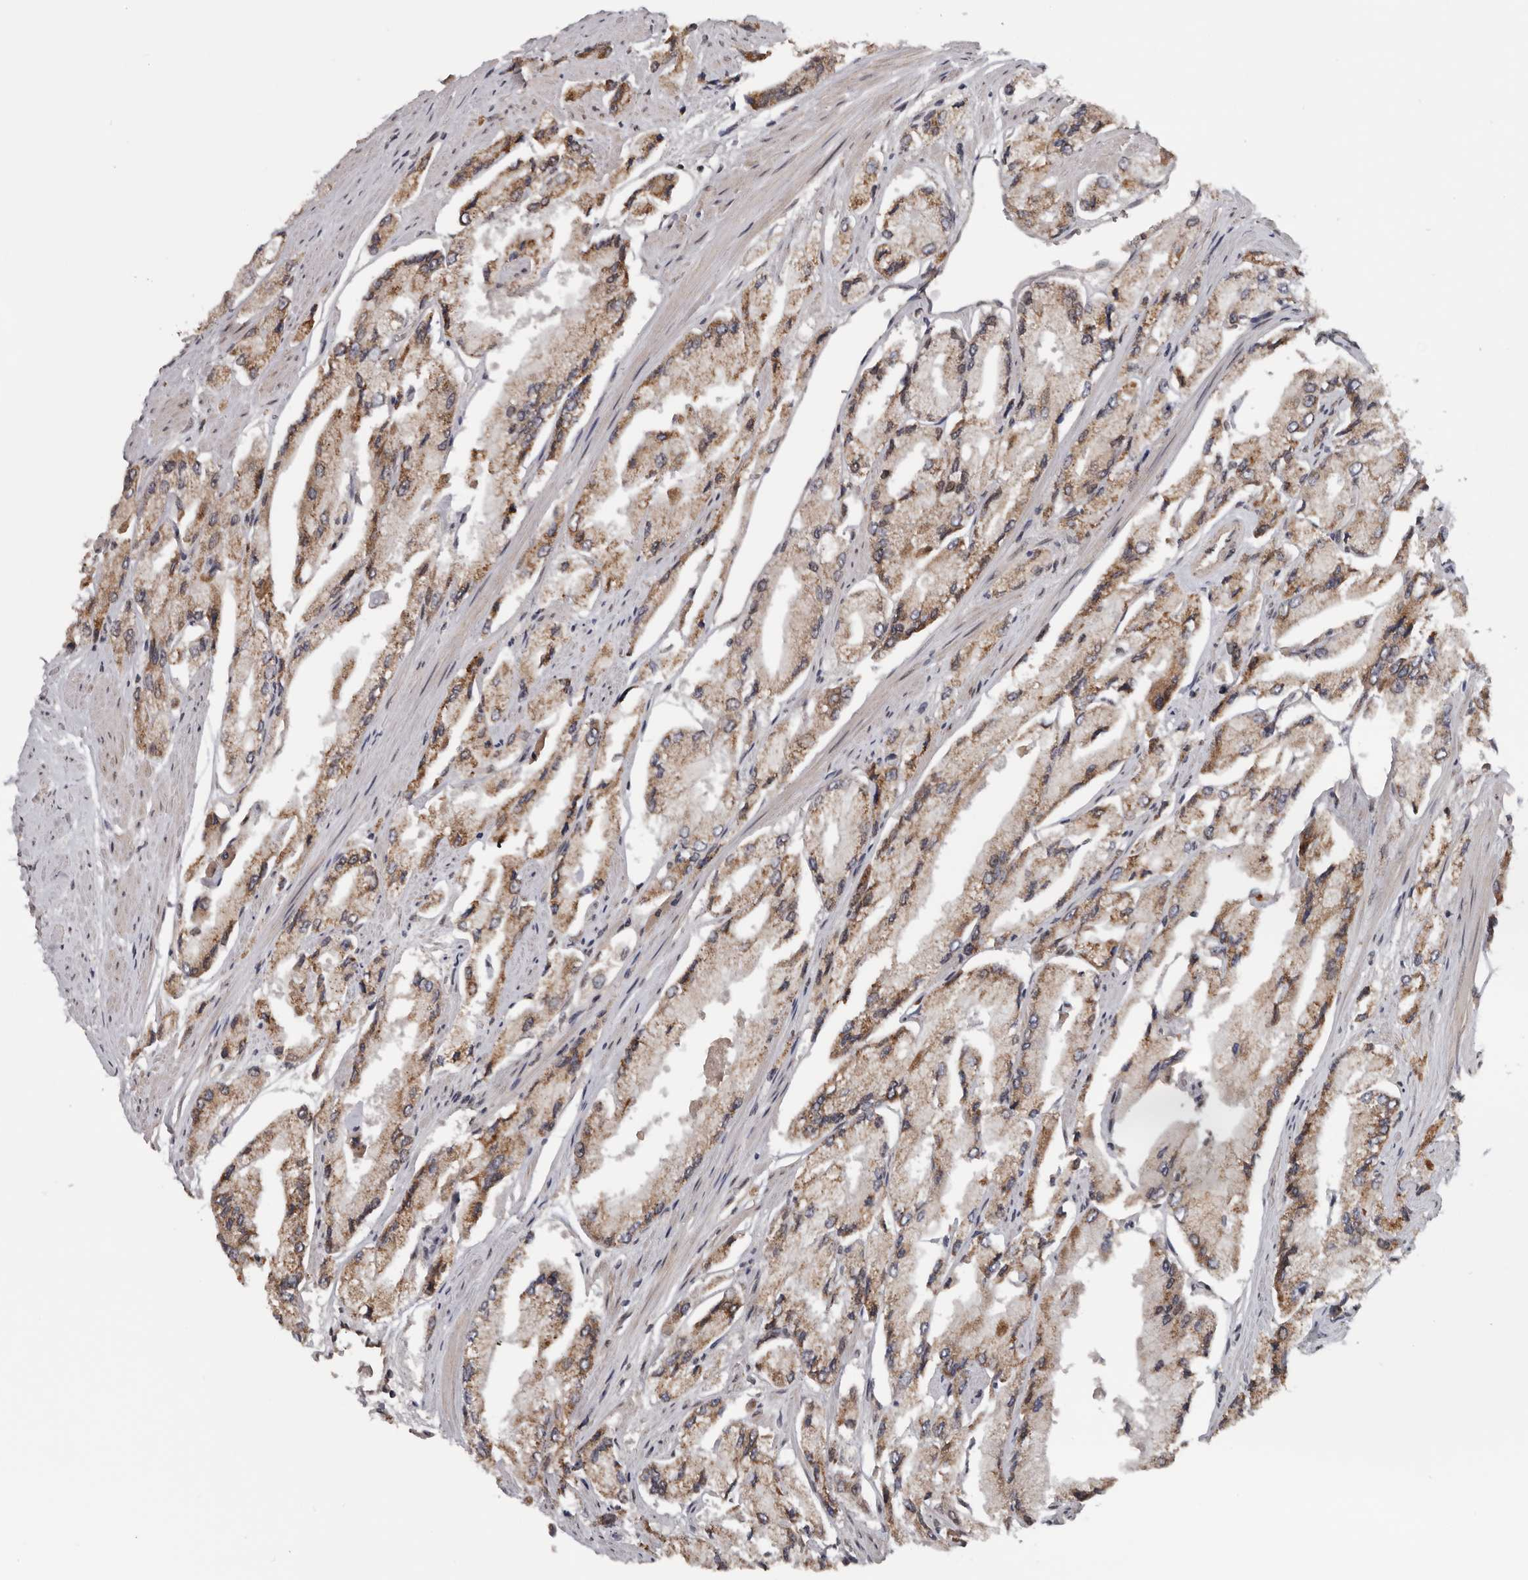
{"staining": {"intensity": "moderate", "quantity": ">75%", "location": "cytoplasmic/membranous"}, "tissue": "prostate cancer", "cell_type": "Tumor cells", "image_type": "cancer", "snomed": [{"axis": "morphology", "description": "Adenocarcinoma, High grade"}, {"axis": "topography", "description": "Prostate"}], "caption": "Protein expression analysis of adenocarcinoma (high-grade) (prostate) displays moderate cytoplasmic/membranous positivity in approximately >75% of tumor cells. The staining is performed using DAB (3,3'-diaminobenzidine) brown chromogen to label protein expression. The nuclei are counter-stained blue using hematoxylin.", "gene": "MOGAT2", "patient": {"sex": "male", "age": 58}}